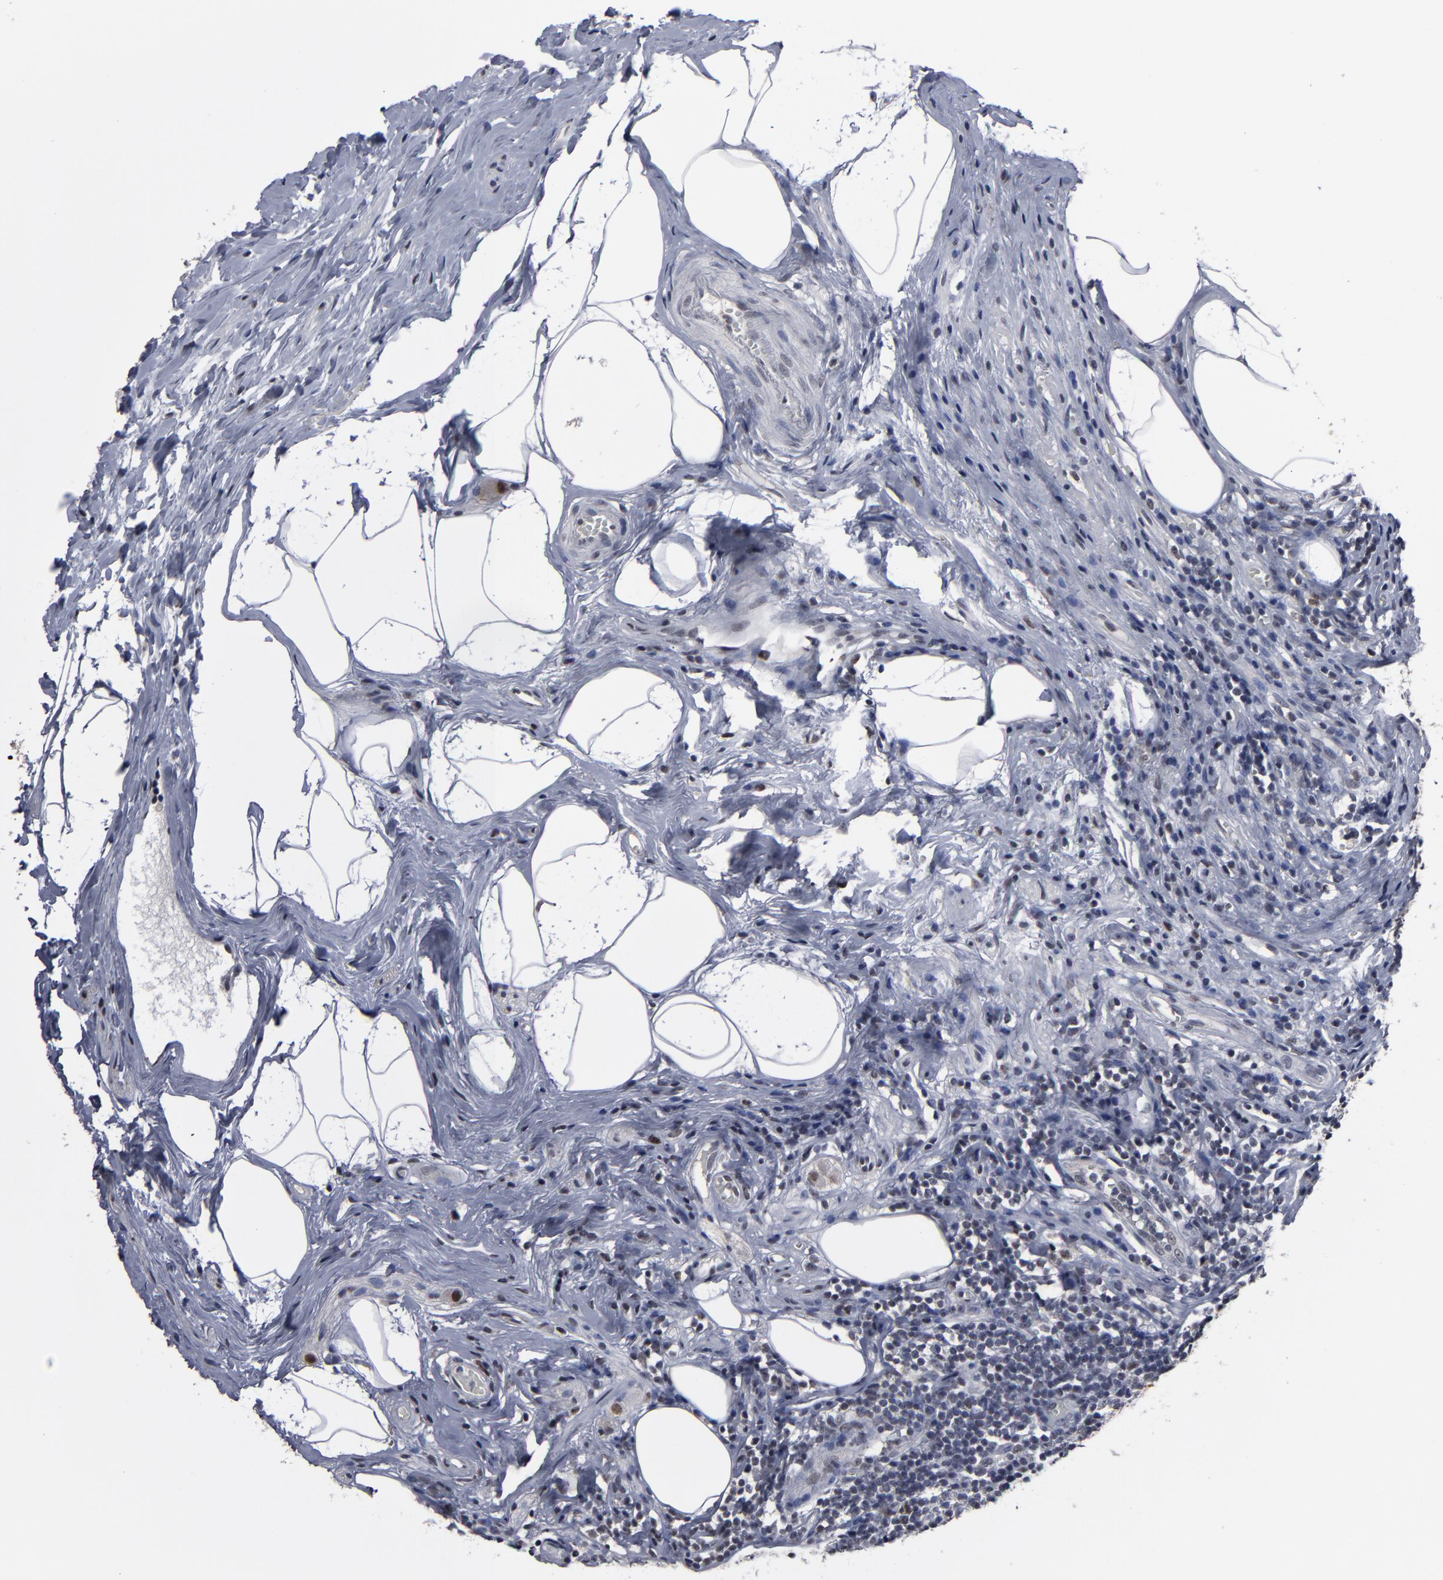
{"staining": {"intensity": "moderate", "quantity": "<25%", "location": "nuclear"}, "tissue": "appendix", "cell_type": "Glandular cells", "image_type": "normal", "snomed": [{"axis": "morphology", "description": "Normal tissue, NOS"}, {"axis": "topography", "description": "Appendix"}], "caption": "Moderate nuclear expression is seen in about <25% of glandular cells in normal appendix.", "gene": "SSRP1", "patient": {"sex": "male", "age": 38}}